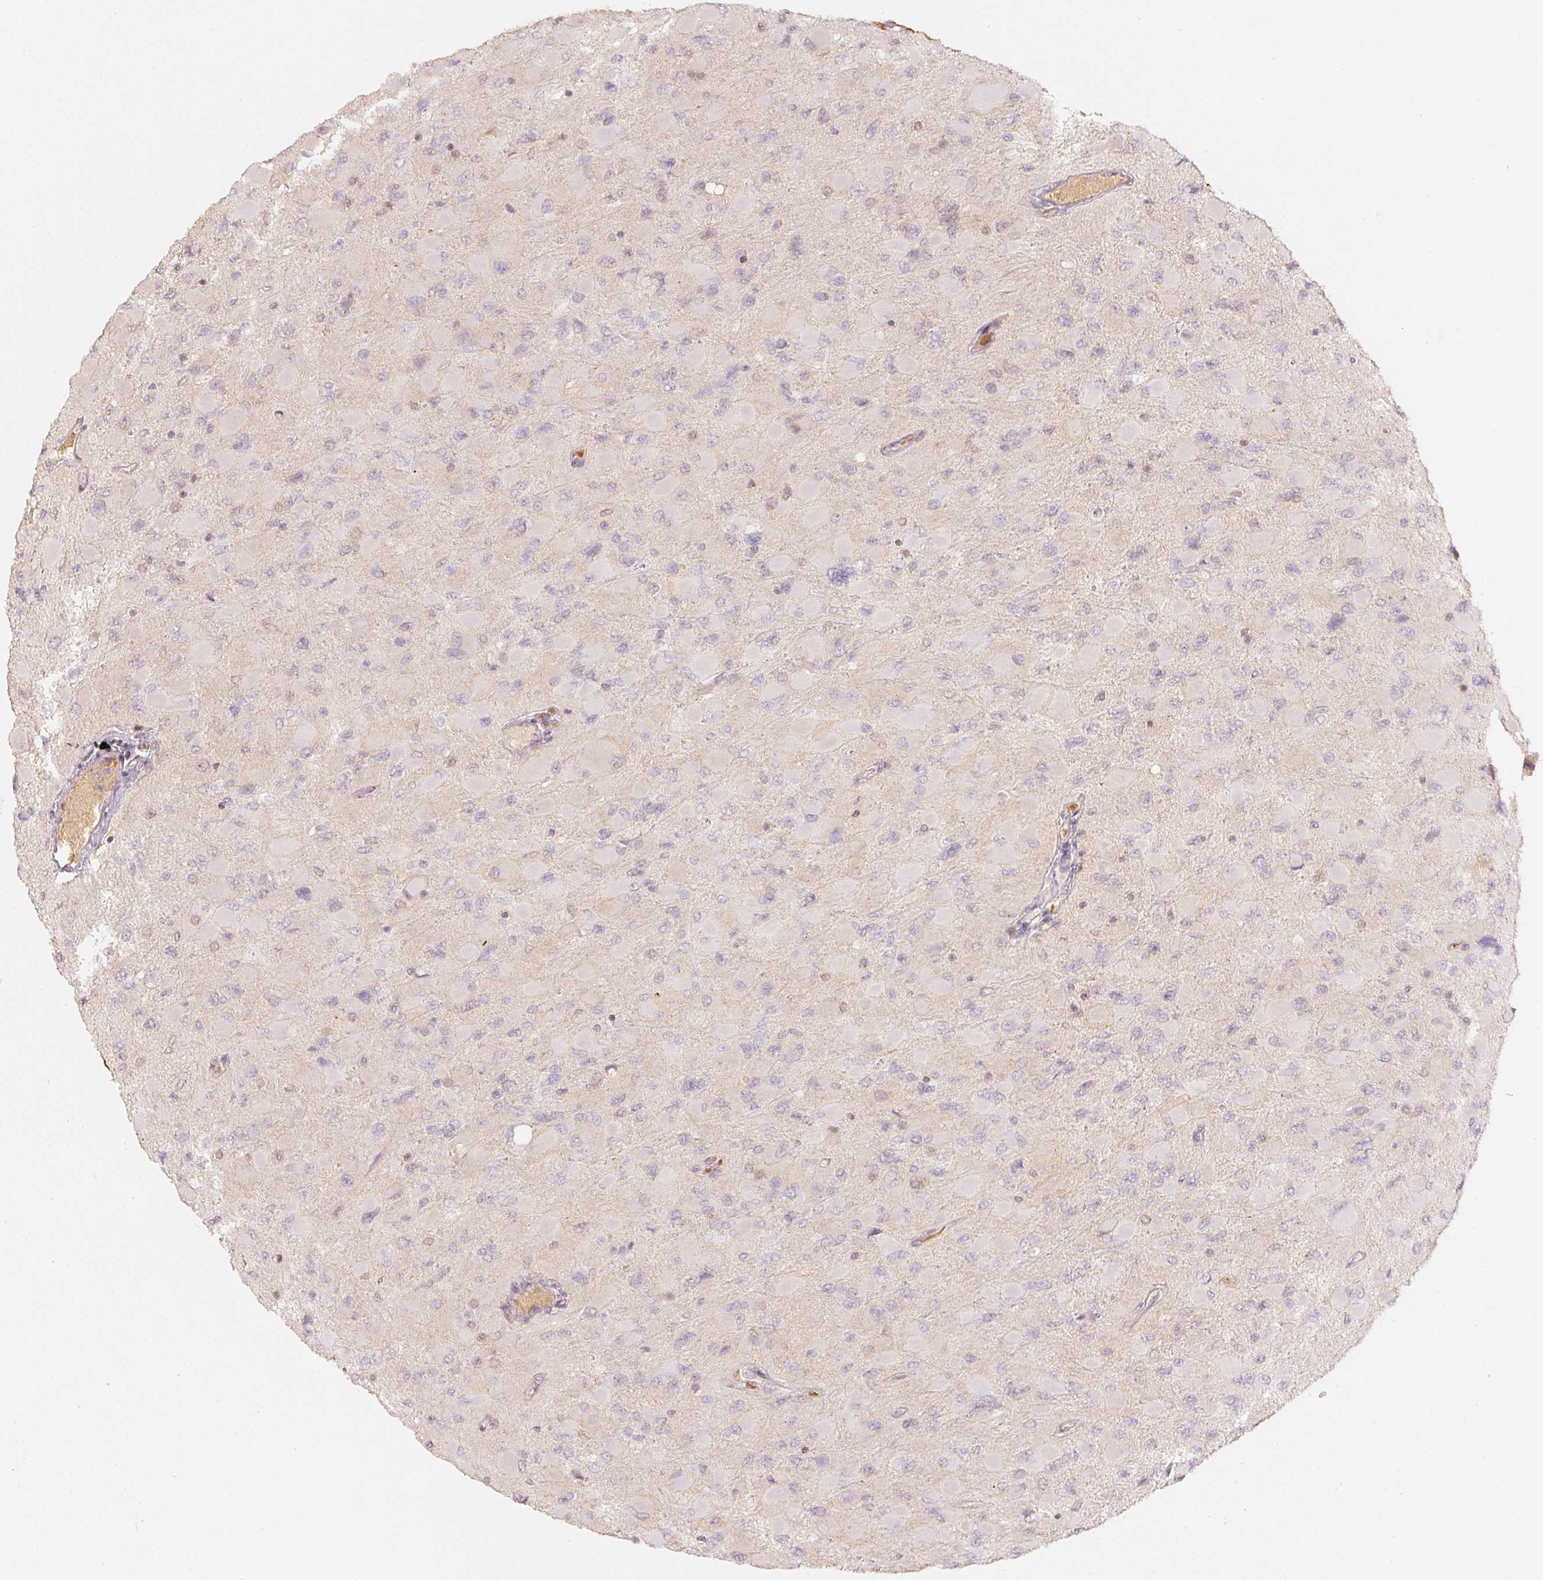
{"staining": {"intensity": "negative", "quantity": "none", "location": "none"}, "tissue": "glioma", "cell_type": "Tumor cells", "image_type": "cancer", "snomed": [{"axis": "morphology", "description": "Glioma, malignant, High grade"}, {"axis": "topography", "description": "Cerebral cortex"}], "caption": "This is a photomicrograph of immunohistochemistry (IHC) staining of glioma, which shows no expression in tumor cells.", "gene": "GZMA", "patient": {"sex": "female", "age": 36}}